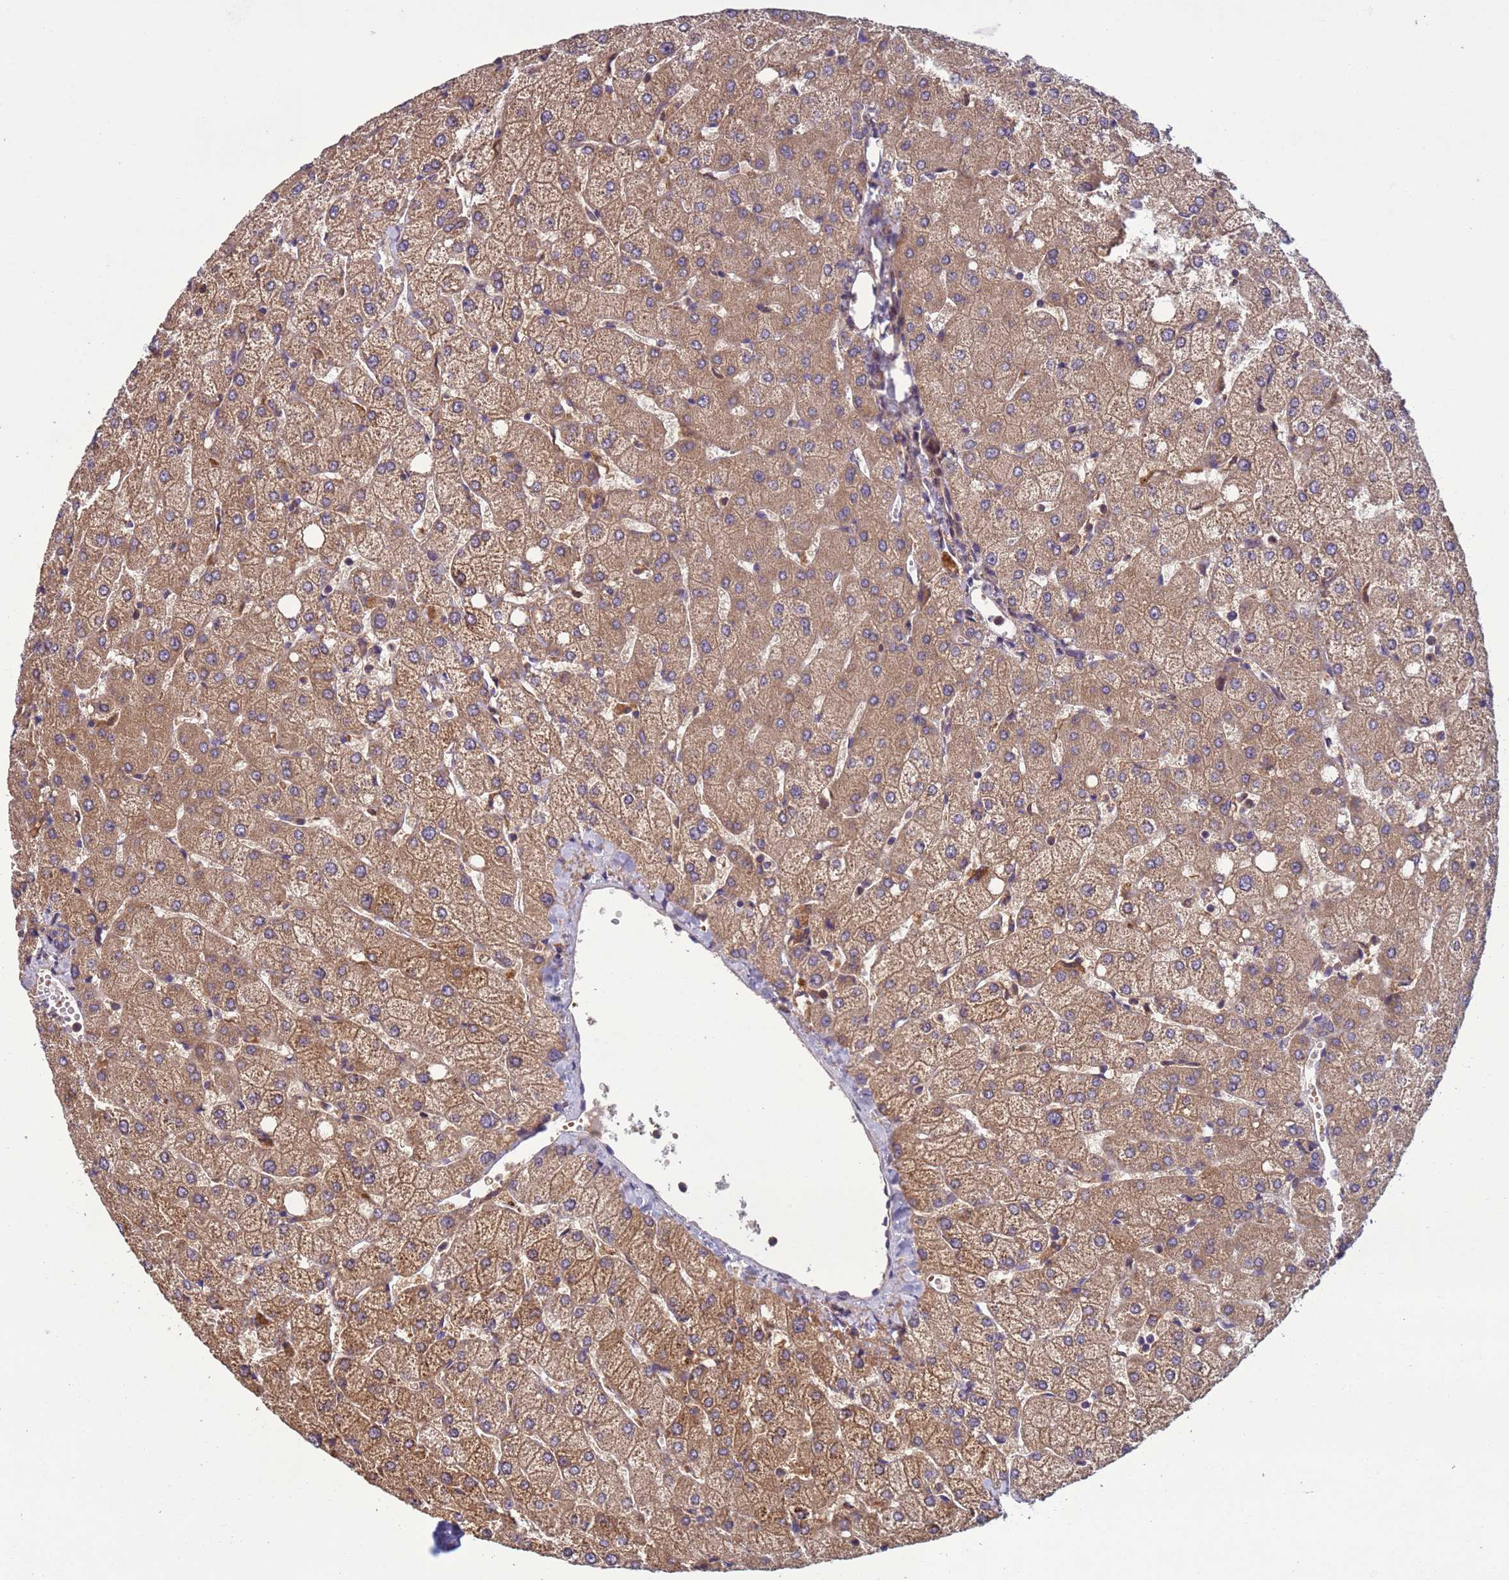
{"staining": {"intensity": "weak", "quantity": "25%-75%", "location": "cytoplasmic/membranous"}, "tissue": "liver", "cell_type": "Cholangiocytes", "image_type": "normal", "snomed": [{"axis": "morphology", "description": "Normal tissue, NOS"}, {"axis": "topography", "description": "Liver"}], "caption": "Immunohistochemistry (IHC) photomicrograph of normal liver: human liver stained using IHC shows low levels of weak protein expression localized specifically in the cytoplasmic/membranous of cholangiocytes, appearing as a cytoplasmic/membranous brown color.", "gene": "RAB10", "patient": {"sex": "female", "age": 54}}